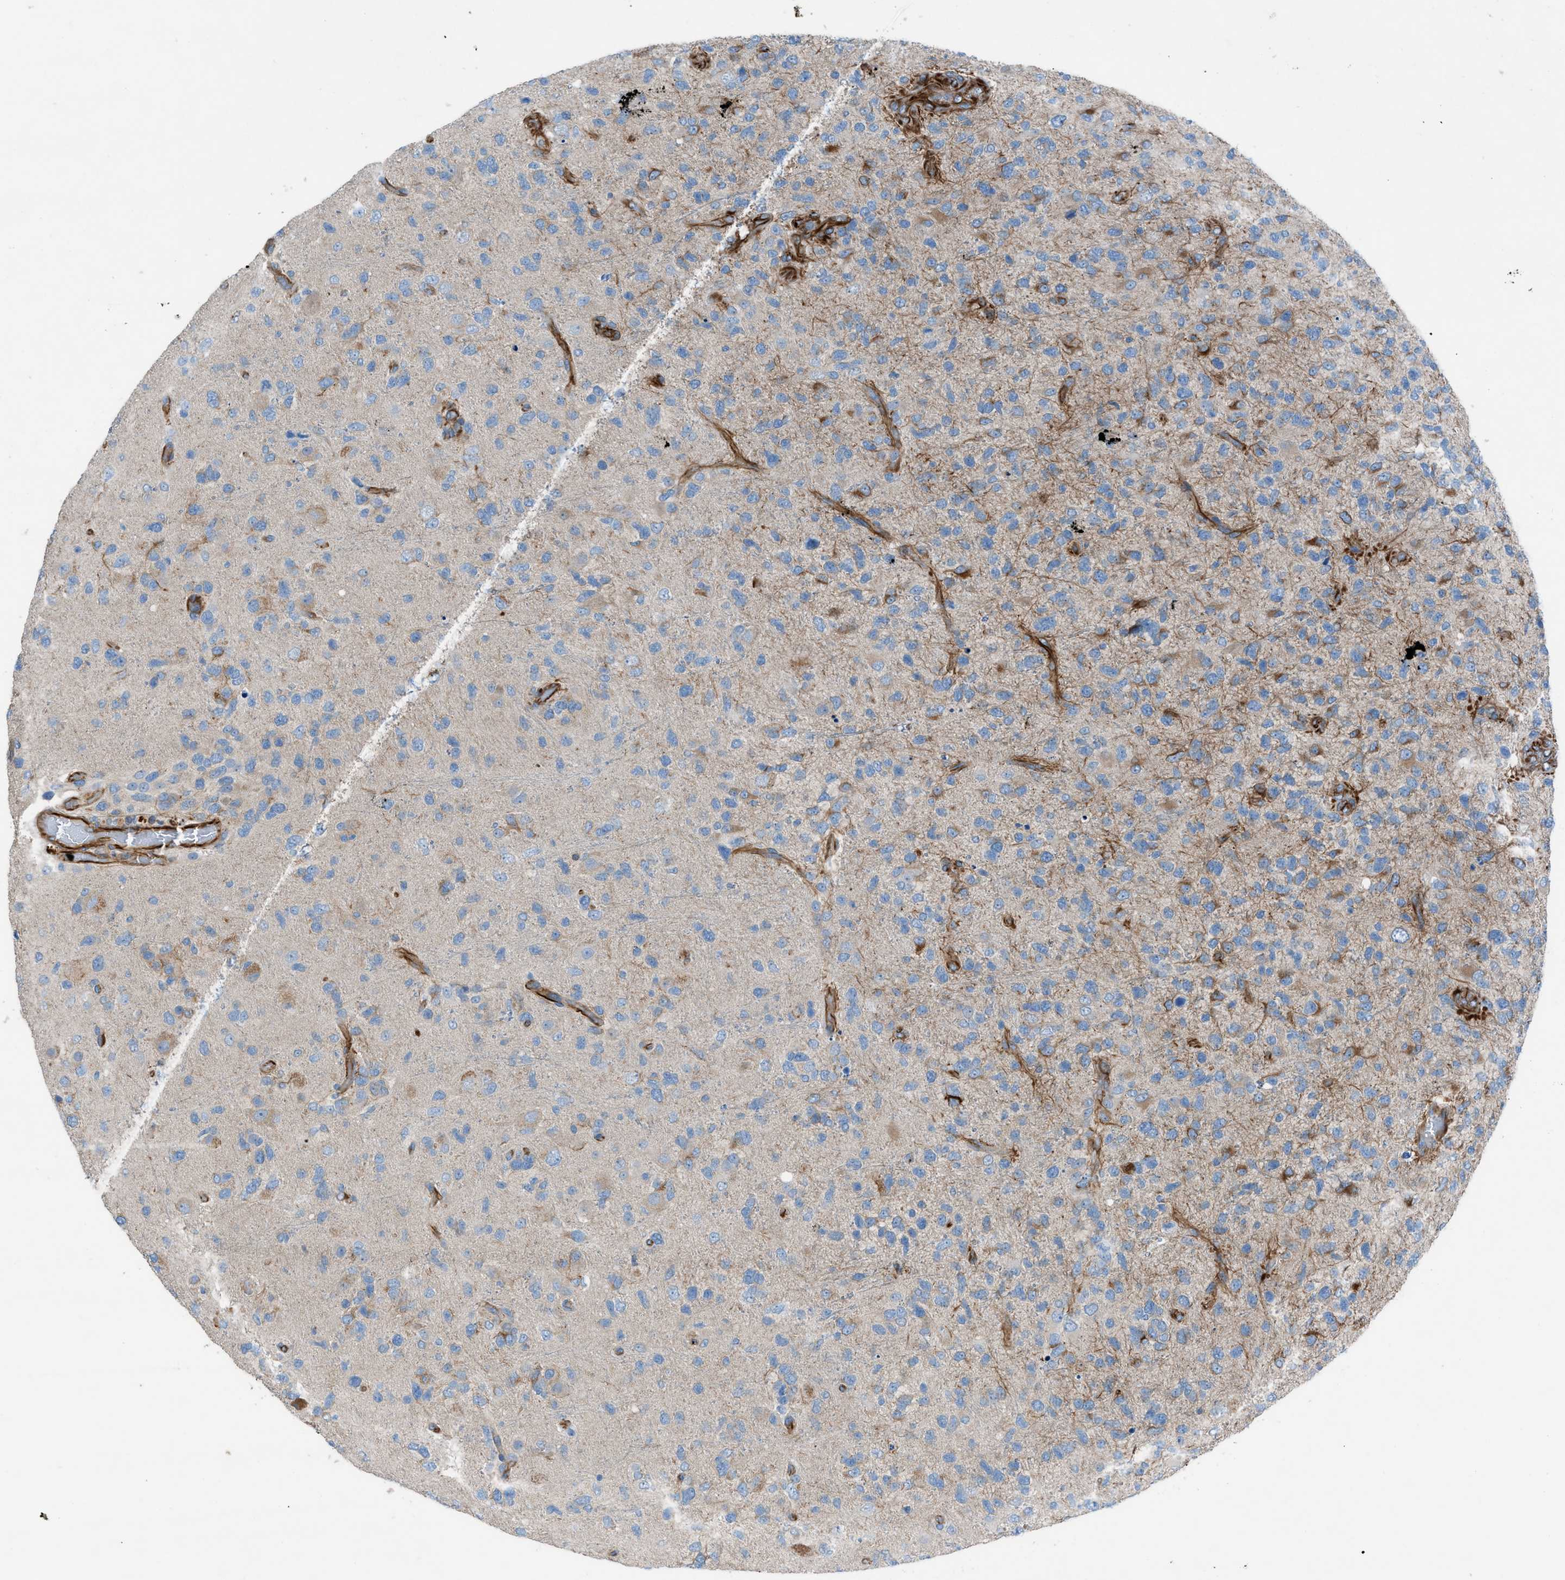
{"staining": {"intensity": "moderate", "quantity": "<25%", "location": "cytoplasmic/membranous"}, "tissue": "glioma", "cell_type": "Tumor cells", "image_type": "cancer", "snomed": [{"axis": "morphology", "description": "Glioma, malignant, High grade"}, {"axis": "topography", "description": "Brain"}], "caption": "The image exhibits immunohistochemical staining of malignant glioma (high-grade). There is moderate cytoplasmic/membranous expression is present in about <25% of tumor cells.", "gene": "CABP7", "patient": {"sex": "female", "age": 58}}